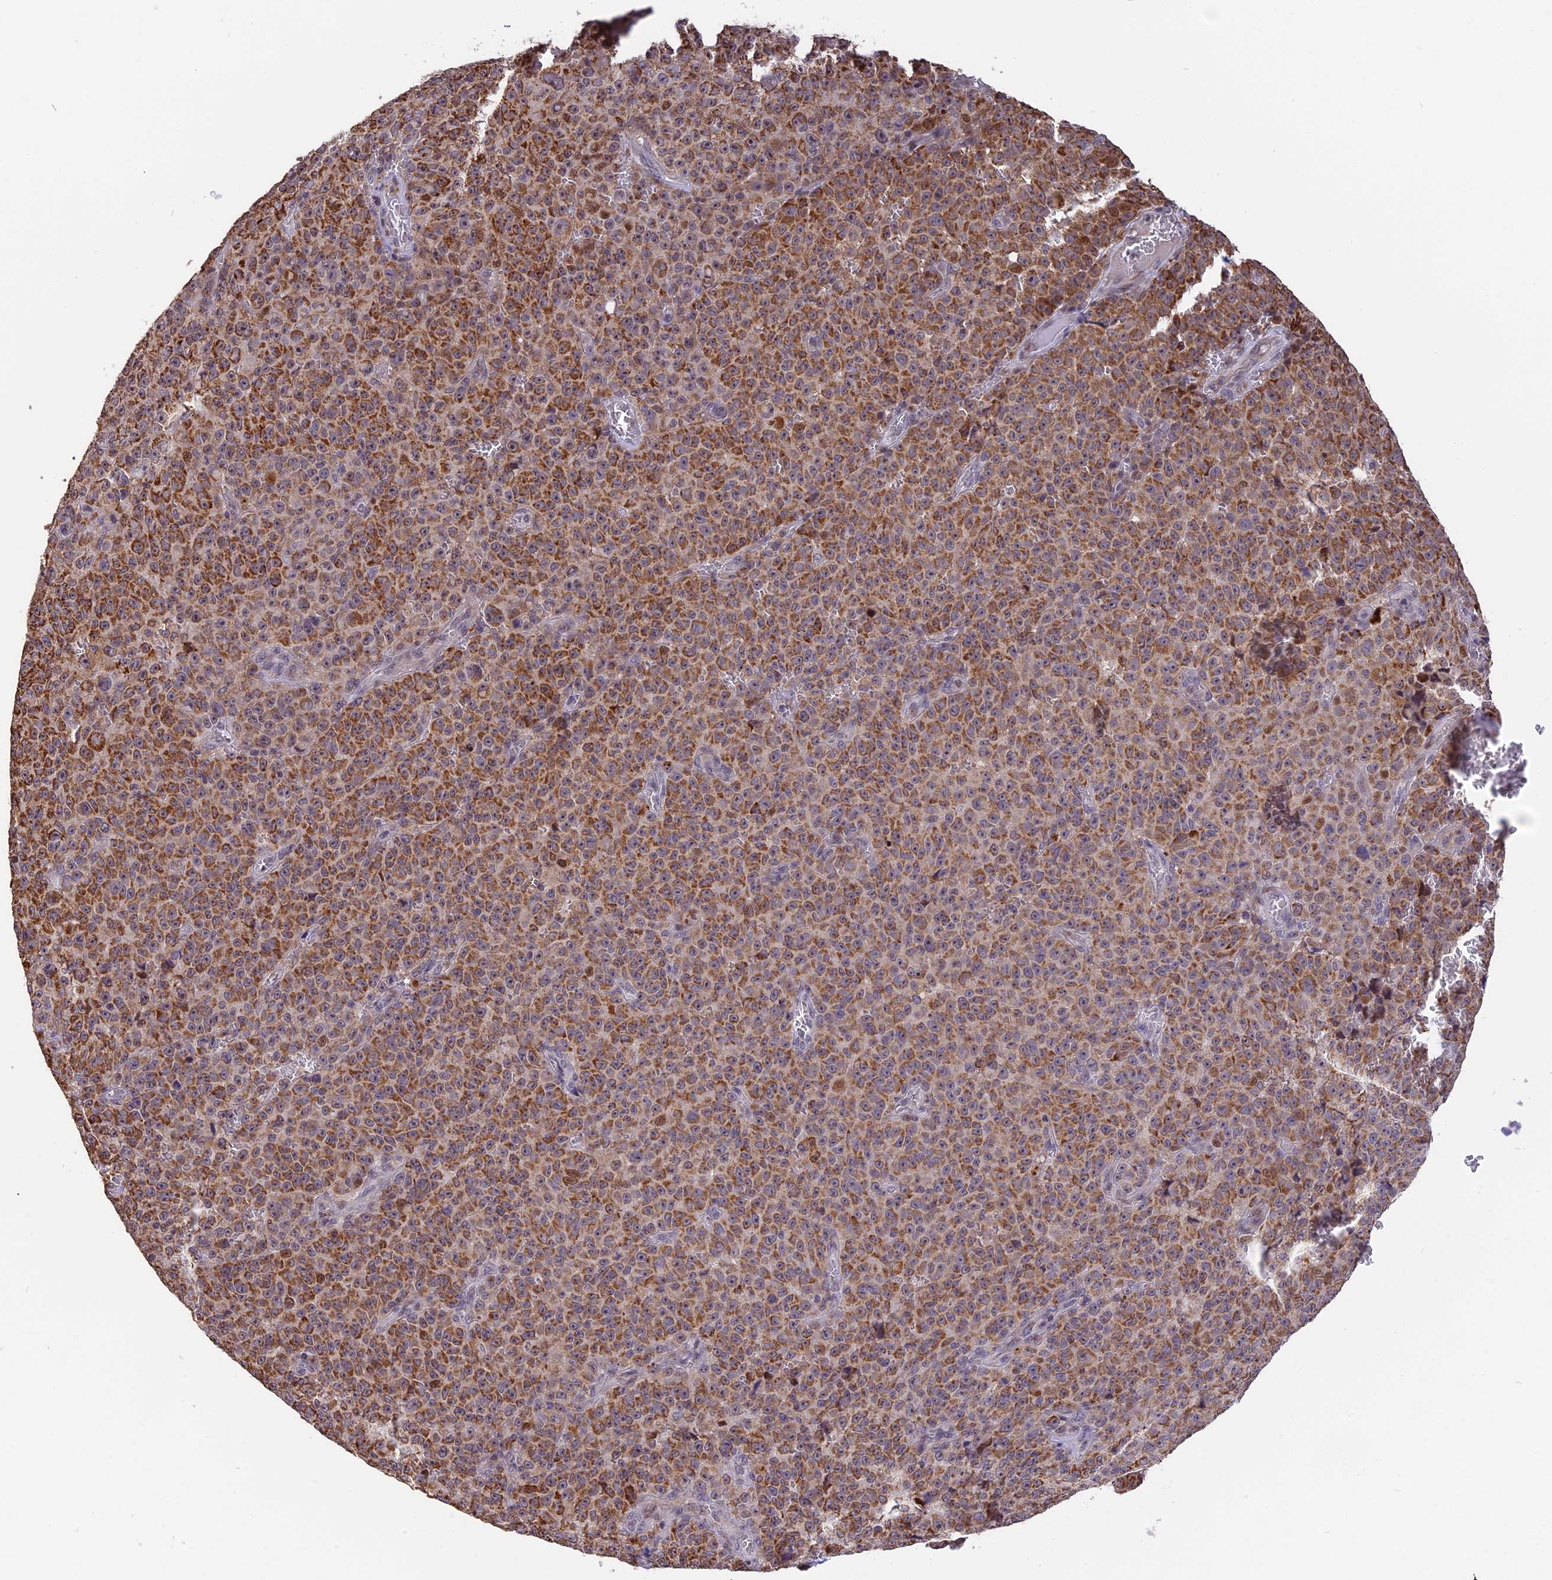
{"staining": {"intensity": "moderate", "quantity": ">75%", "location": "cytoplasmic/membranous"}, "tissue": "melanoma", "cell_type": "Tumor cells", "image_type": "cancer", "snomed": [{"axis": "morphology", "description": "Malignant melanoma, NOS"}, {"axis": "topography", "description": "Skin"}], "caption": "About >75% of tumor cells in human melanoma show moderate cytoplasmic/membranous protein expression as visualized by brown immunohistochemical staining.", "gene": "RERGL", "patient": {"sex": "female", "age": 82}}